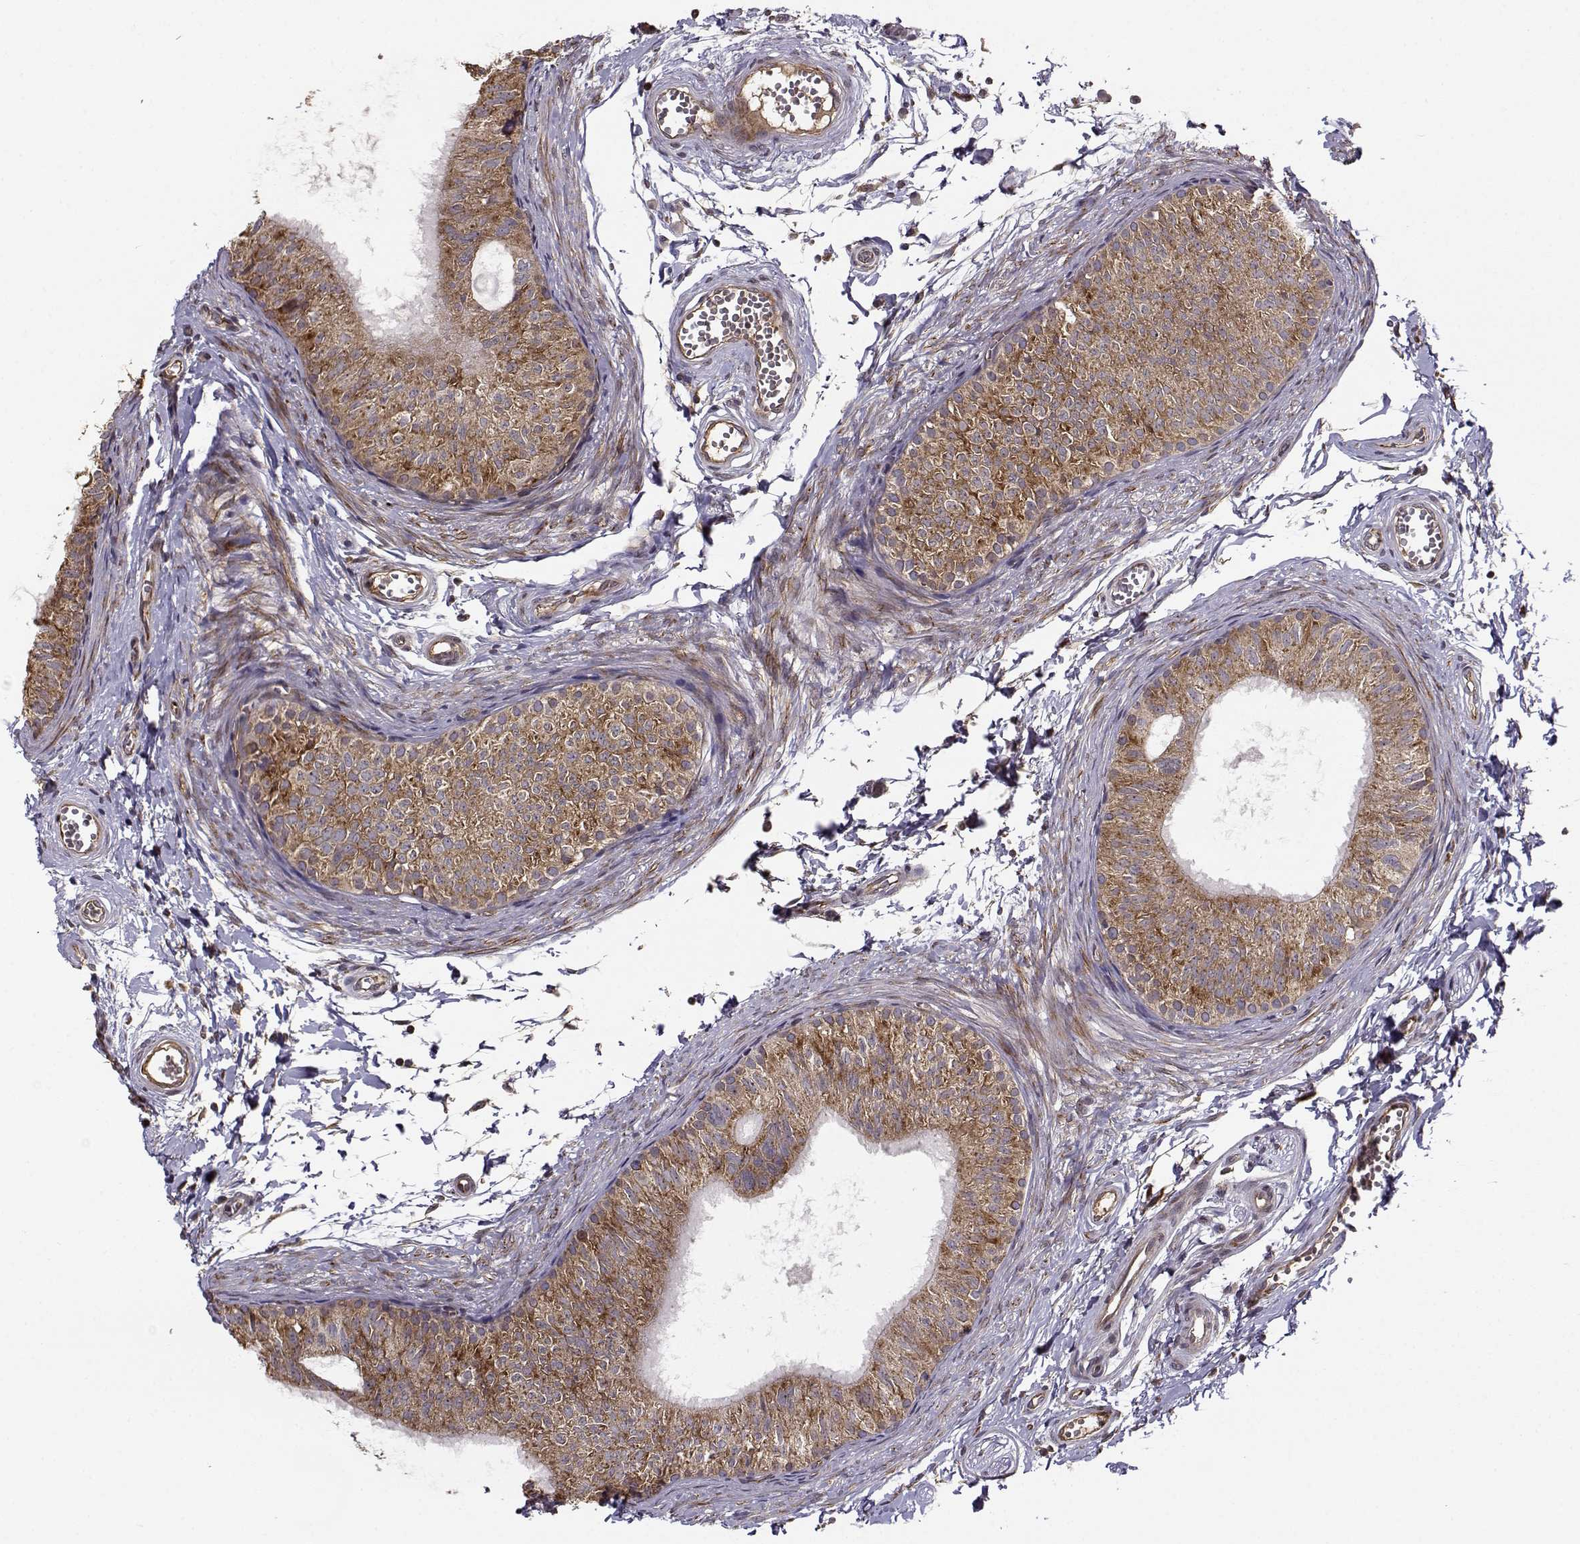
{"staining": {"intensity": "moderate", "quantity": ">75%", "location": "cytoplasmic/membranous"}, "tissue": "epididymis", "cell_type": "Glandular cells", "image_type": "normal", "snomed": [{"axis": "morphology", "description": "Normal tissue, NOS"}, {"axis": "topography", "description": "Epididymis"}], "caption": "Moderate cytoplasmic/membranous positivity for a protein is present in about >75% of glandular cells of benign epididymis using immunohistochemistry.", "gene": "RPL31", "patient": {"sex": "male", "age": 22}}